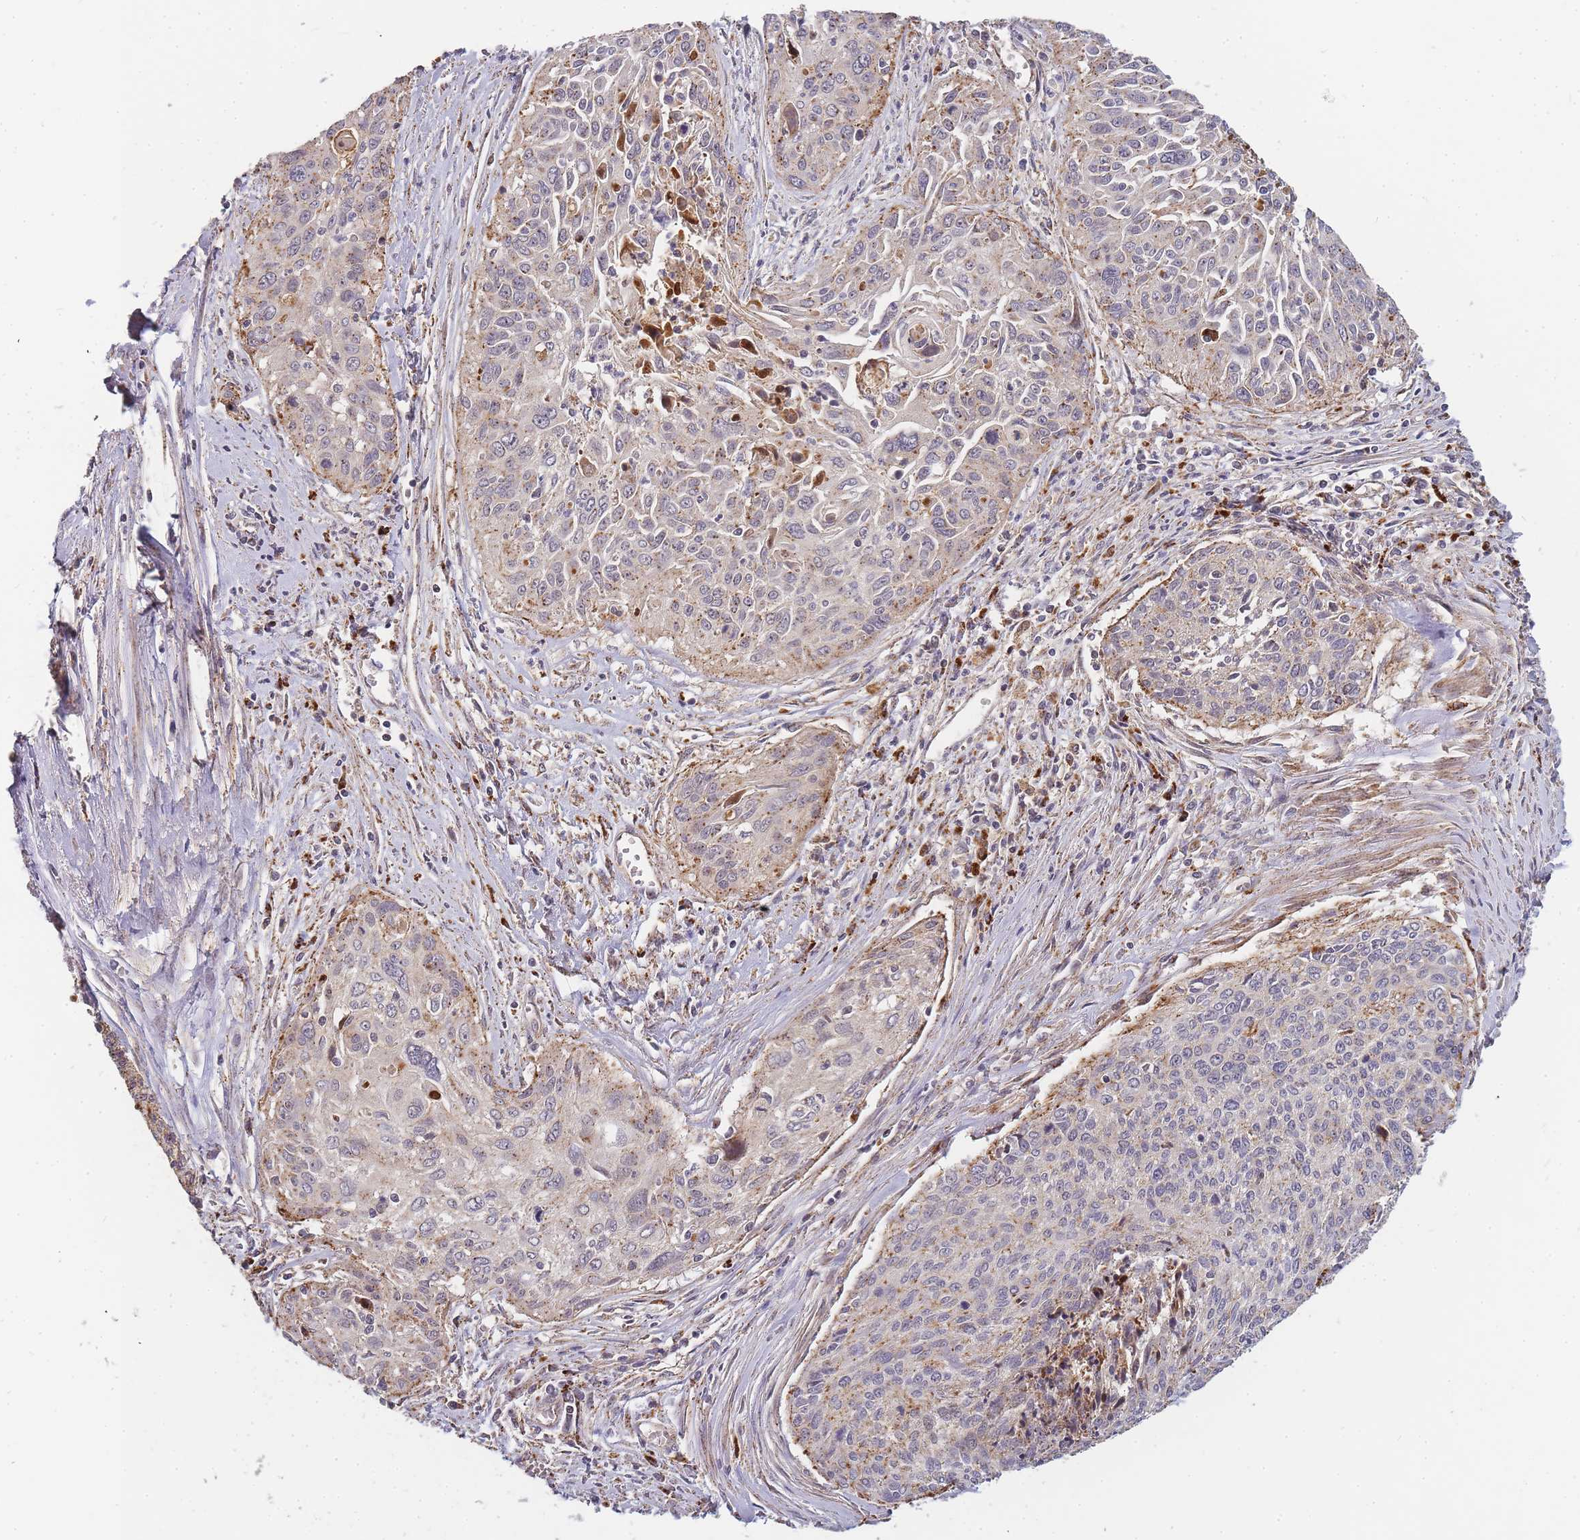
{"staining": {"intensity": "moderate", "quantity": "<25%", "location": "cytoplasmic/membranous"}, "tissue": "cervical cancer", "cell_type": "Tumor cells", "image_type": "cancer", "snomed": [{"axis": "morphology", "description": "Squamous cell carcinoma, NOS"}, {"axis": "topography", "description": "Cervix"}], "caption": "Approximately <25% of tumor cells in cervical squamous cell carcinoma exhibit moderate cytoplasmic/membranous protein expression as visualized by brown immunohistochemical staining.", "gene": "ATG5", "patient": {"sex": "female", "age": 55}}